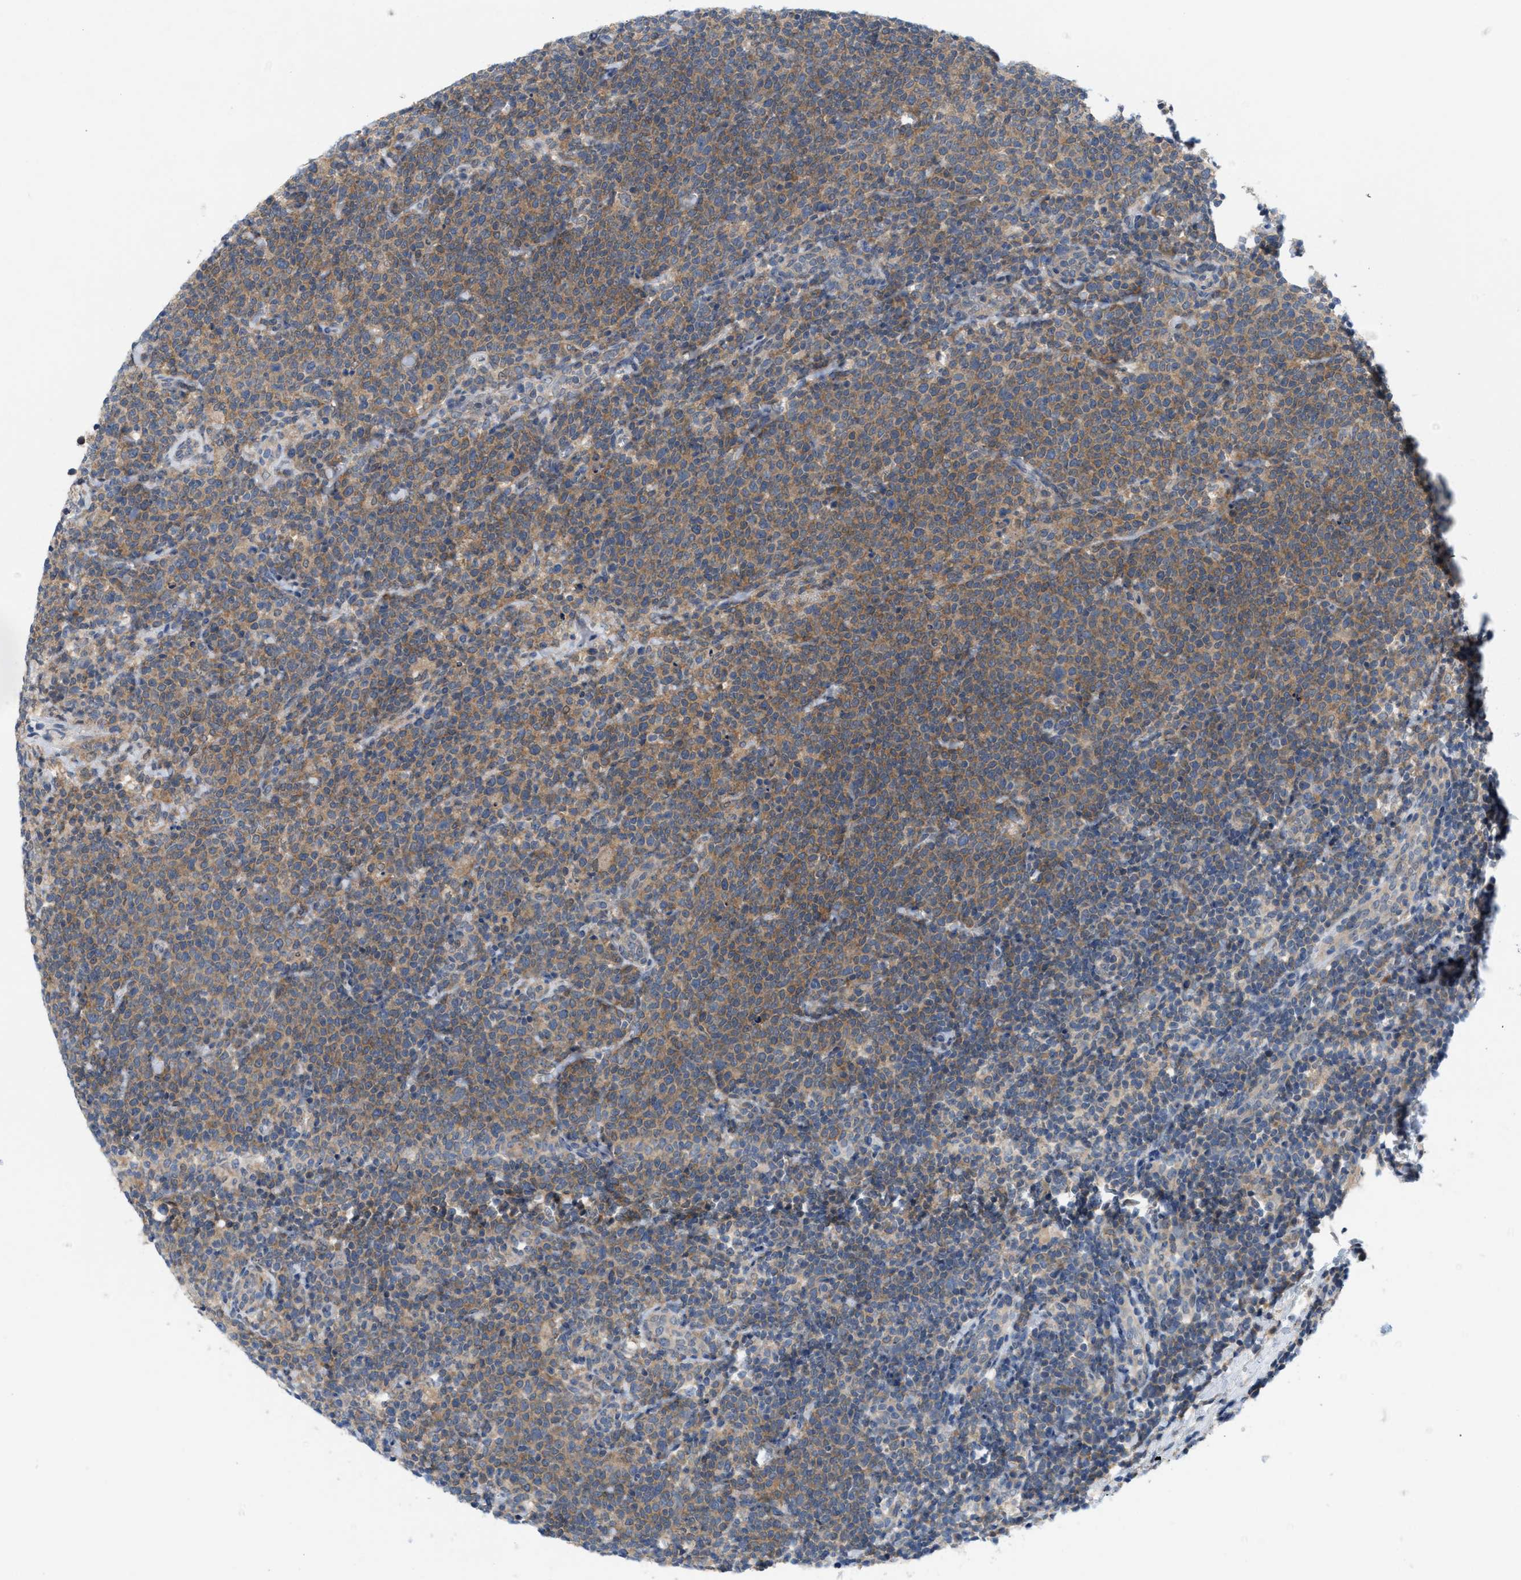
{"staining": {"intensity": "moderate", "quantity": ">75%", "location": "cytoplasmic/membranous"}, "tissue": "lymphoma", "cell_type": "Tumor cells", "image_type": "cancer", "snomed": [{"axis": "morphology", "description": "Malignant lymphoma, non-Hodgkin's type, High grade"}, {"axis": "topography", "description": "Lymph node"}], "caption": "This photomicrograph exhibits immunohistochemistry (IHC) staining of lymphoma, with medium moderate cytoplasmic/membranous staining in approximately >75% of tumor cells.", "gene": "WIPI2", "patient": {"sex": "male", "age": 61}}